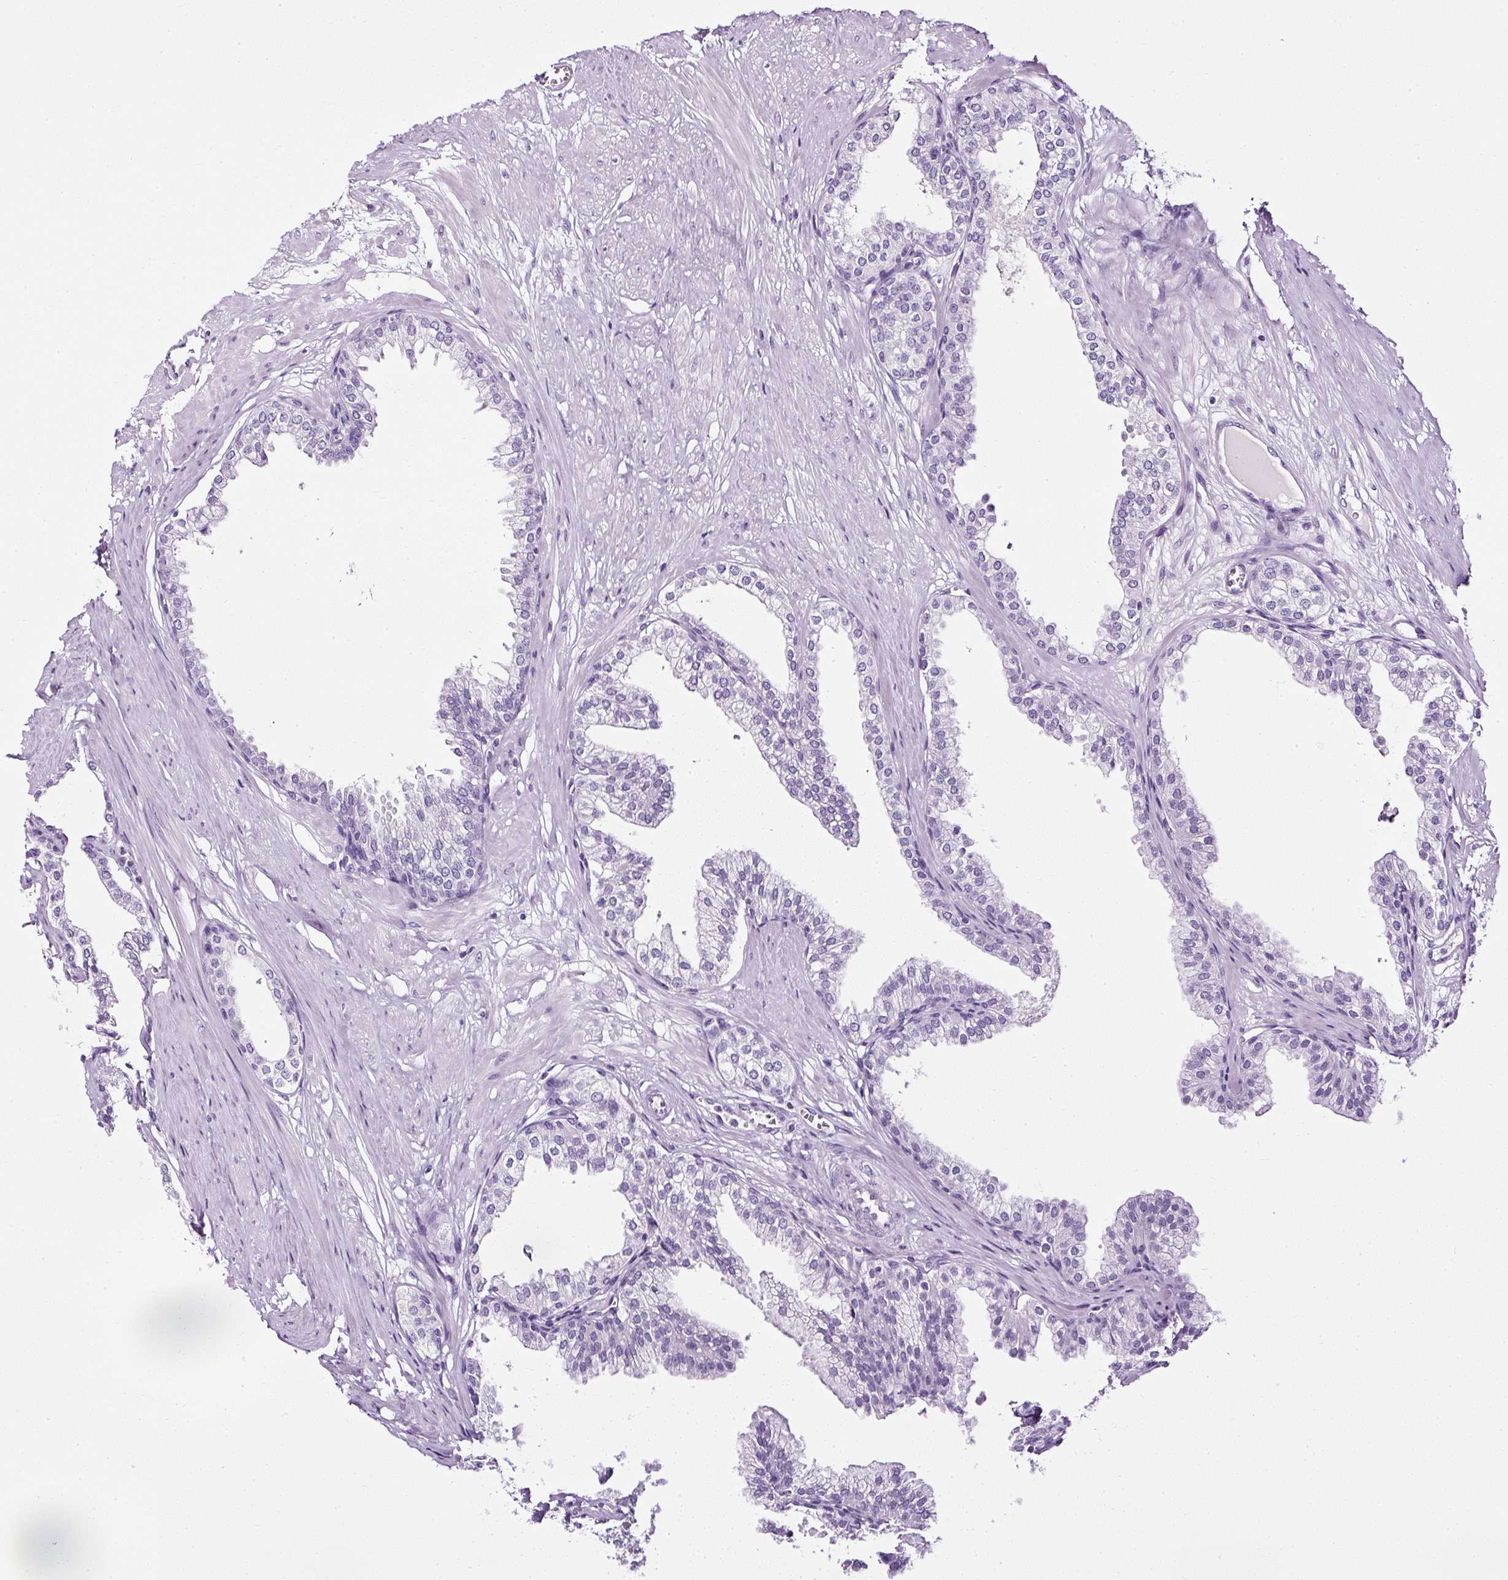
{"staining": {"intensity": "negative", "quantity": "none", "location": "none"}, "tissue": "prostate", "cell_type": "Glandular cells", "image_type": "normal", "snomed": [{"axis": "morphology", "description": "Normal tissue, NOS"}, {"axis": "topography", "description": "Prostate"}, {"axis": "topography", "description": "Peripheral nerve tissue"}], "caption": "Immunohistochemical staining of benign human prostate shows no significant staining in glandular cells. (Brightfield microscopy of DAB IHC at high magnification).", "gene": "ATP2A1", "patient": {"sex": "male", "age": 55}}